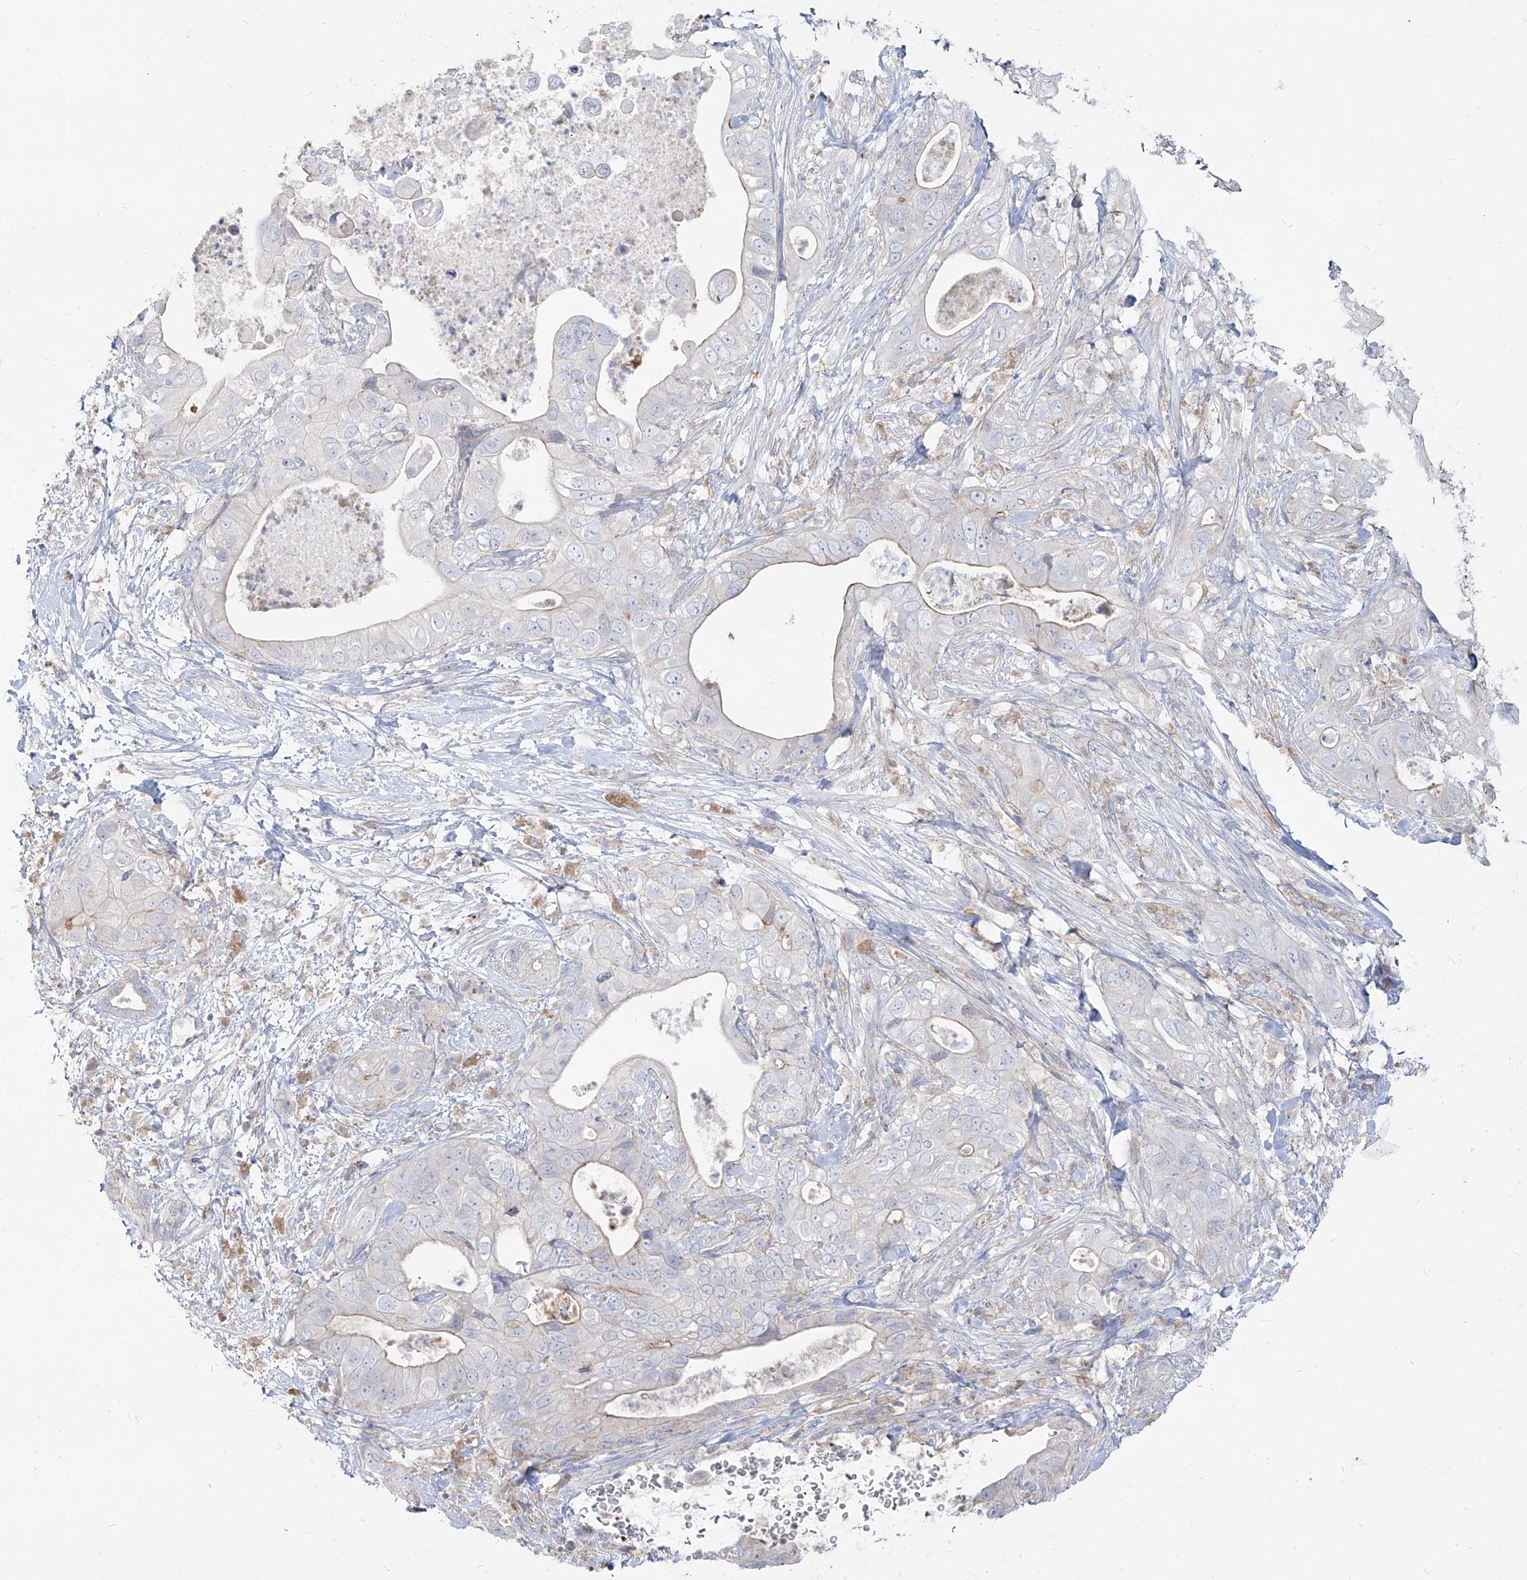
{"staining": {"intensity": "negative", "quantity": "none", "location": "none"}, "tissue": "pancreatic cancer", "cell_type": "Tumor cells", "image_type": "cancer", "snomed": [{"axis": "morphology", "description": "Adenocarcinoma, NOS"}, {"axis": "topography", "description": "Pancreas"}], "caption": "DAB (3,3'-diaminobenzidine) immunohistochemical staining of pancreatic cancer exhibits no significant staining in tumor cells.", "gene": "RBFOX3", "patient": {"sex": "female", "age": 78}}